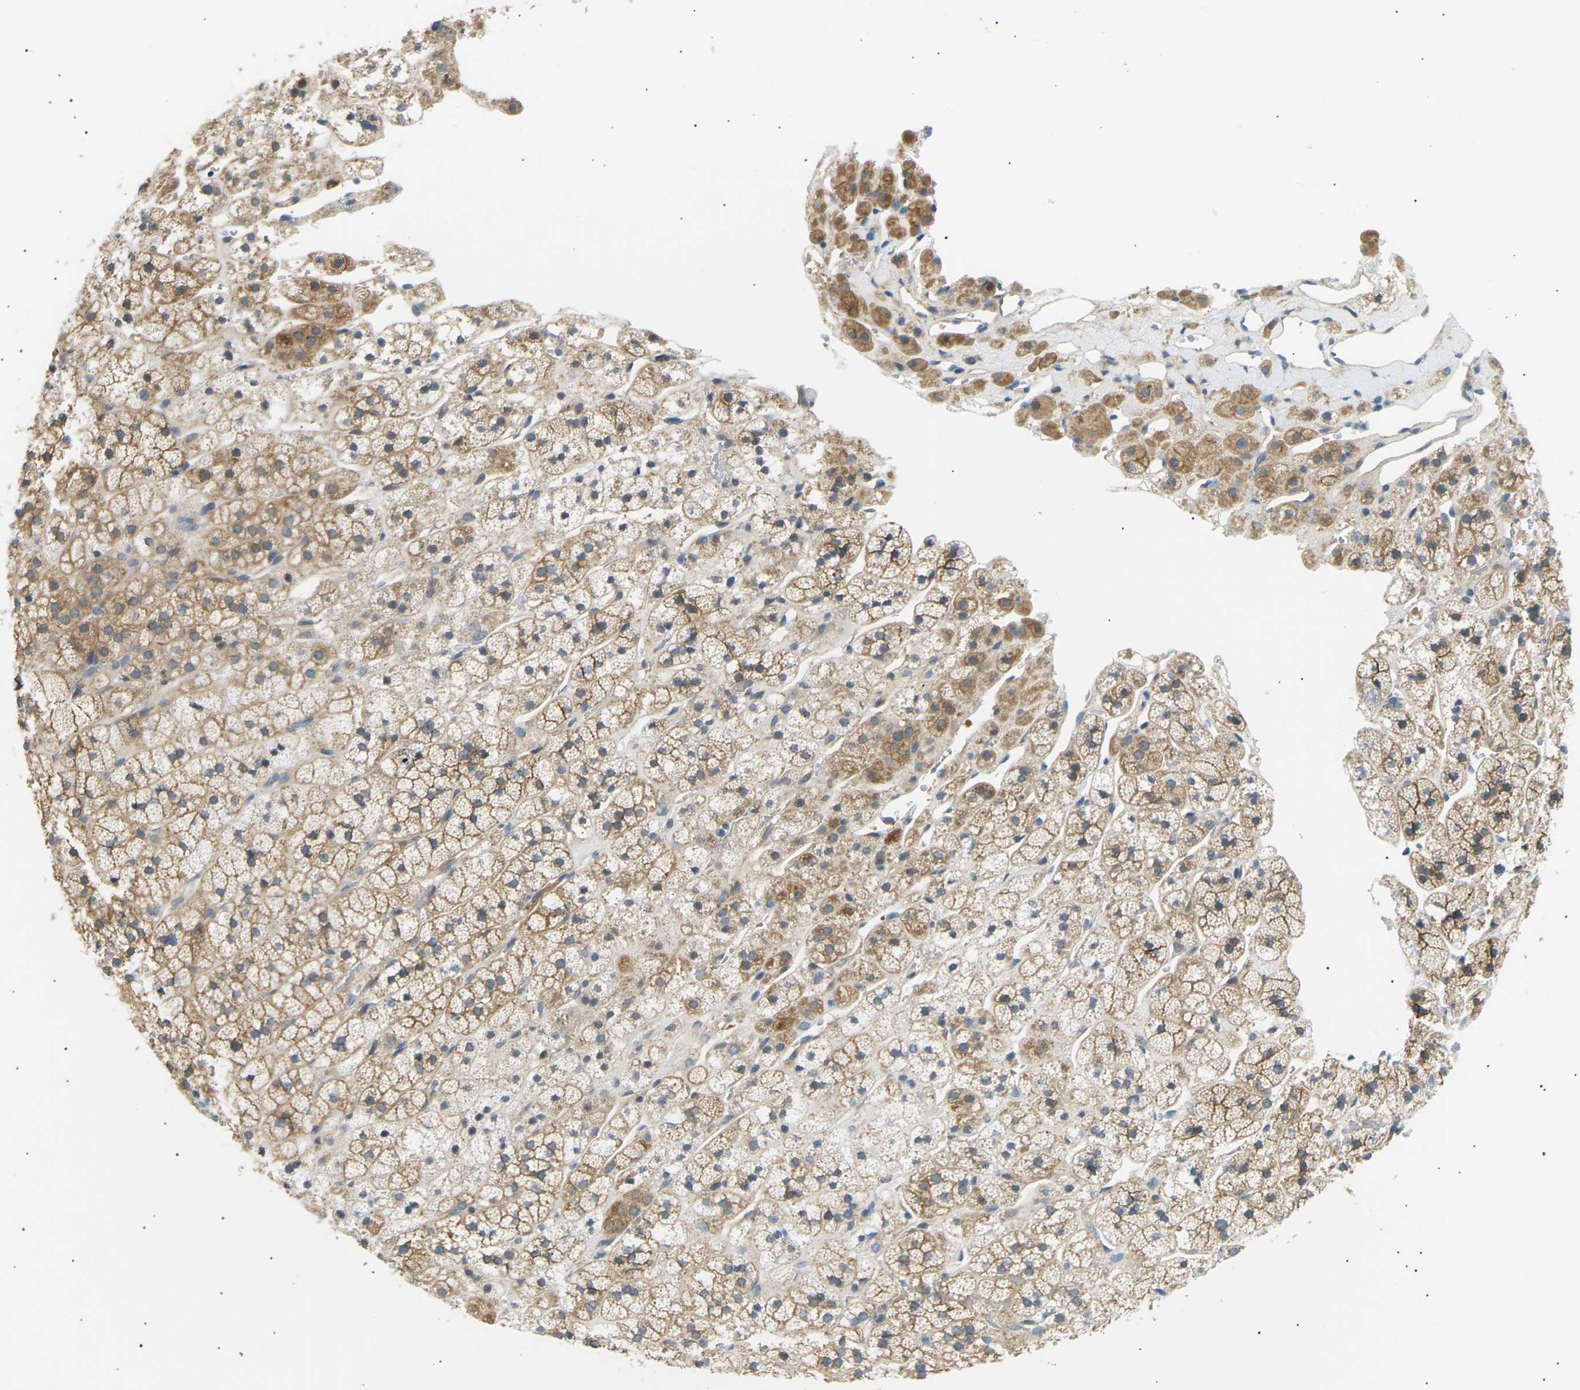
{"staining": {"intensity": "moderate", "quantity": ">75%", "location": "cytoplasmic/membranous"}, "tissue": "adrenal gland", "cell_type": "Glandular cells", "image_type": "normal", "snomed": [{"axis": "morphology", "description": "Normal tissue, NOS"}, {"axis": "topography", "description": "Adrenal gland"}], "caption": "Protein positivity by immunohistochemistry (IHC) shows moderate cytoplasmic/membranous positivity in approximately >75% of glandular cells in normal adrenal gland.", "gene": "TBC1D8", "patient": {"sex": "male", "age": 56}}